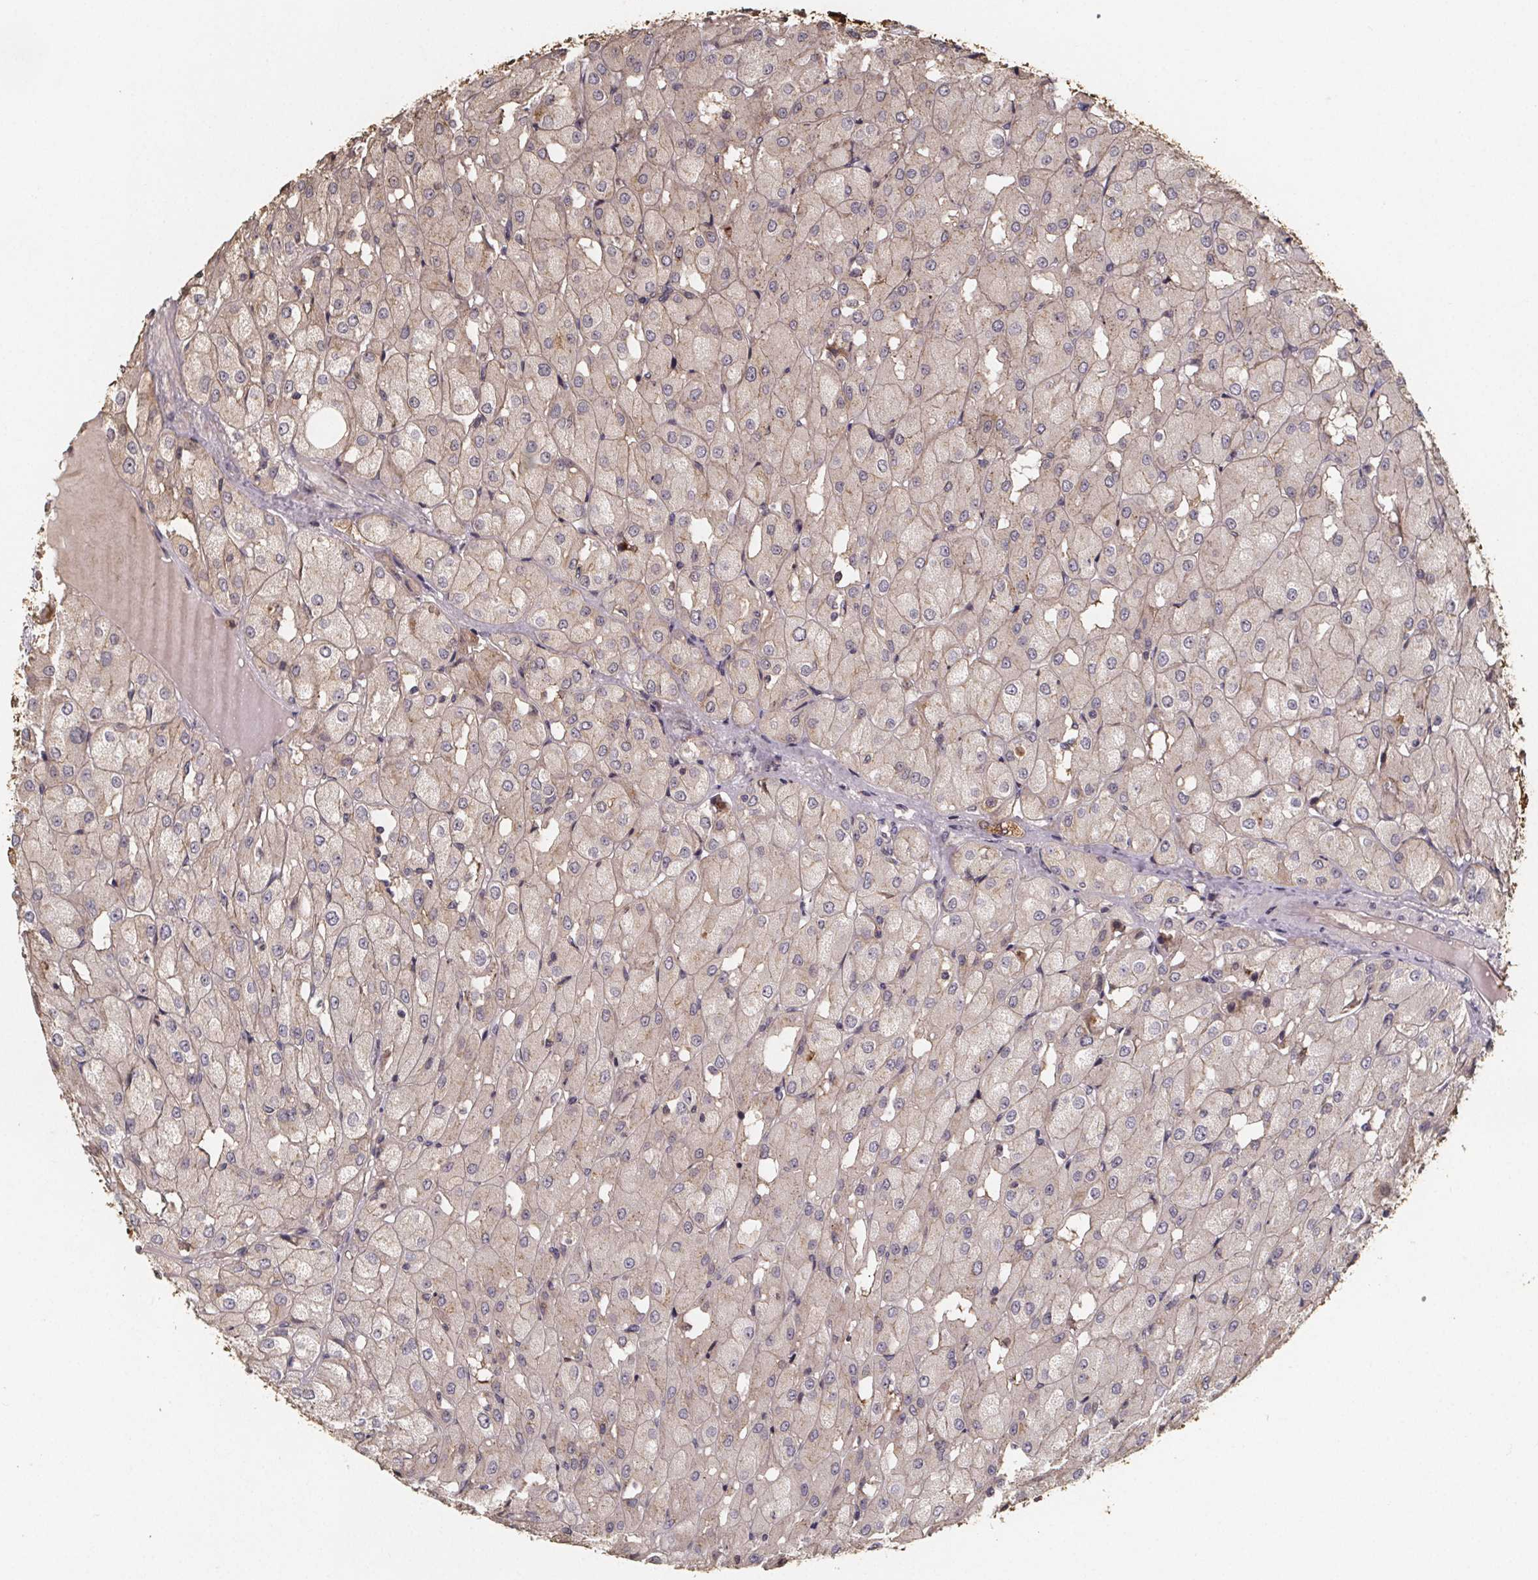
{"staining": {"intensity": "moderate", "quantity": "<25%", "location": "cytoplasmic/membranous"}, "tissue": "renal cancer", "cell_type": "Tumor cells", "image_type": "cancer", "snomed": [{"axis": "morphology", "description": "Adenocarcinoma, NOS"}, {"axis": "topography", "description": "Kidney"}], "caption": "Immunohistochemistry (IHC) image of adenocarcinoma (renal) stained for a protein (brown), which reveals low levels of moderate cytoplasmic/membranous expression in about <25% of tumor cells.", "gene": "ZNF879", "patient": {"sex": "male", "age": 72}}